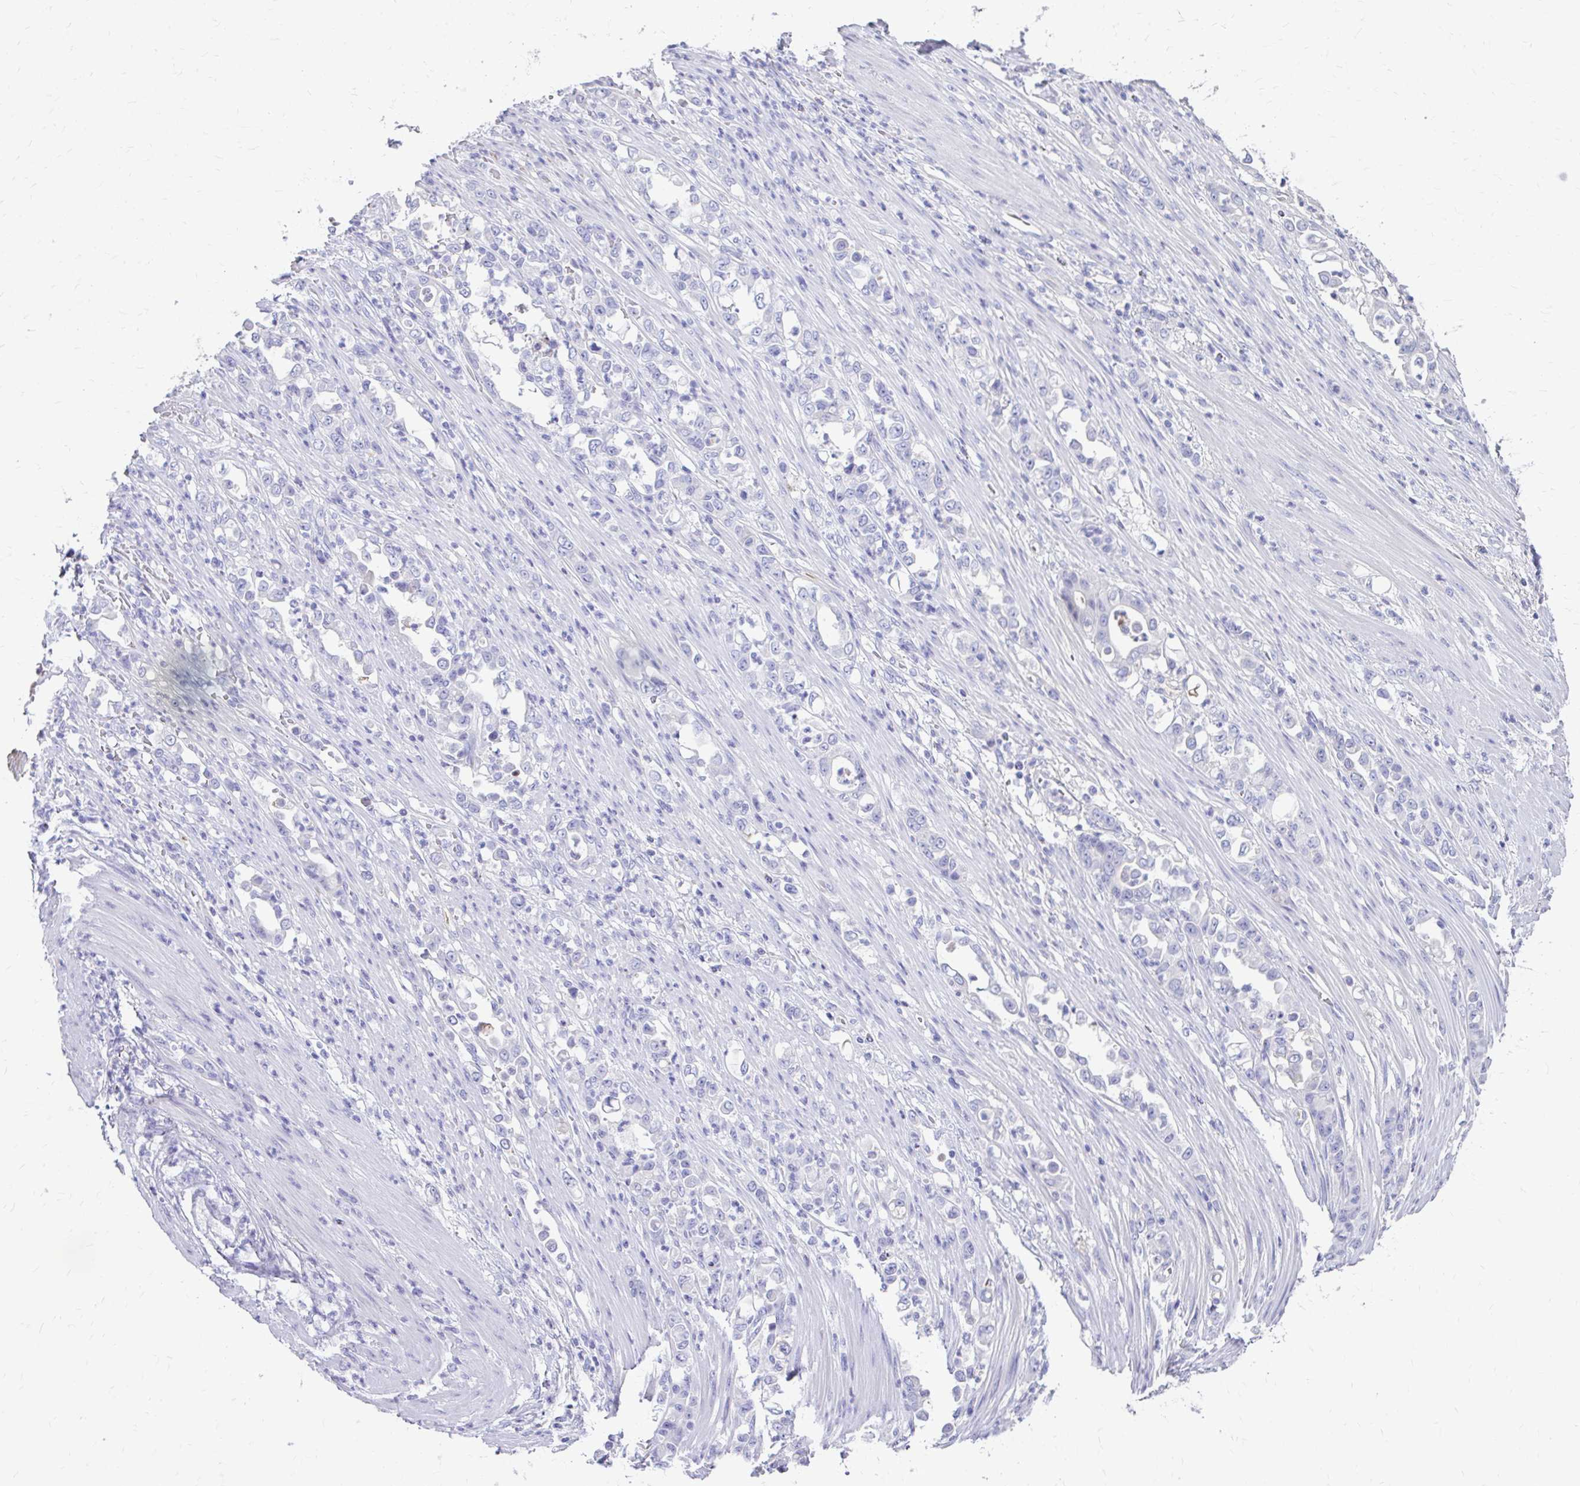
{"staining": {"intensity": "negative", "quantity": "none", "location": "none"}, "tissue": "stomach cancer", "cell_type": "Tumor cells", "image_type": "cancer", "snomed": [{"axis": "morphology", "description": "Normal tissue, NOS"}, {"axis": "morphology", "description": "Adenocarcinoma, NOS"}, {"axis": "topography", "description": "Stomach"}], "caption": "The image displays no staining of tumor cells in stomach cancer (adenocarcinoma).", "gene": "CFH", "patient": {"sex": "female", "age": 79}}